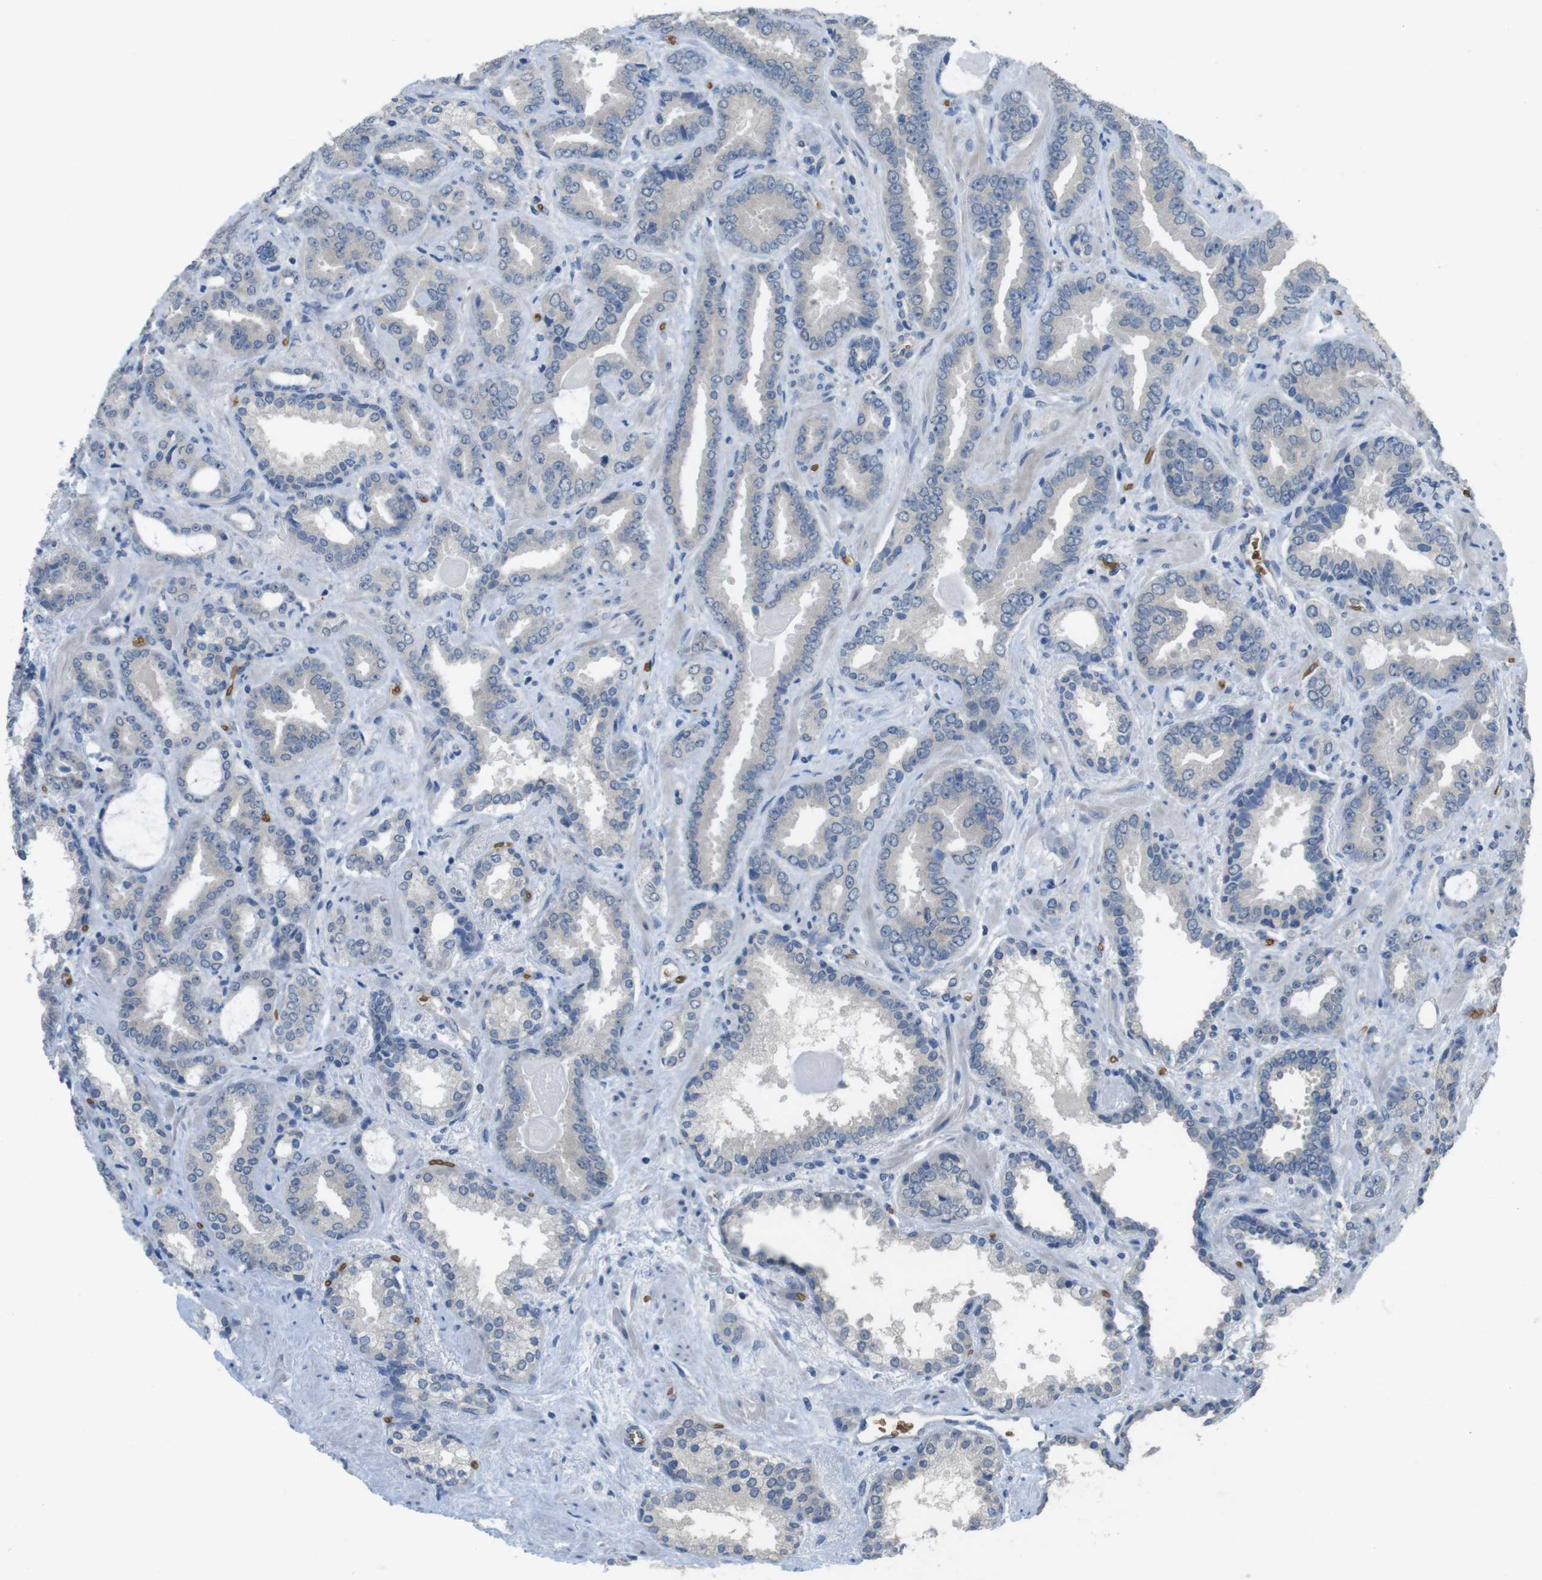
{"staining": {"intensity": "negative", "quantity": "none", "location": "none"}, "tissue": "prostate cancer", "cell_type": "Tumor cells", "image_type": "cancer", "snomed": [{"axis": "morphology", "description": "Adenocarcinoma, Low grade"}, {"axis": "topography", "description": "Prostate"}], "caption": "Tumor cells are negative for brown protein staining in prostate cancer (adenocarcinoma (low-grade)).", "gene": "GYPA", "patient": {"sex": "male", "age": 60}}